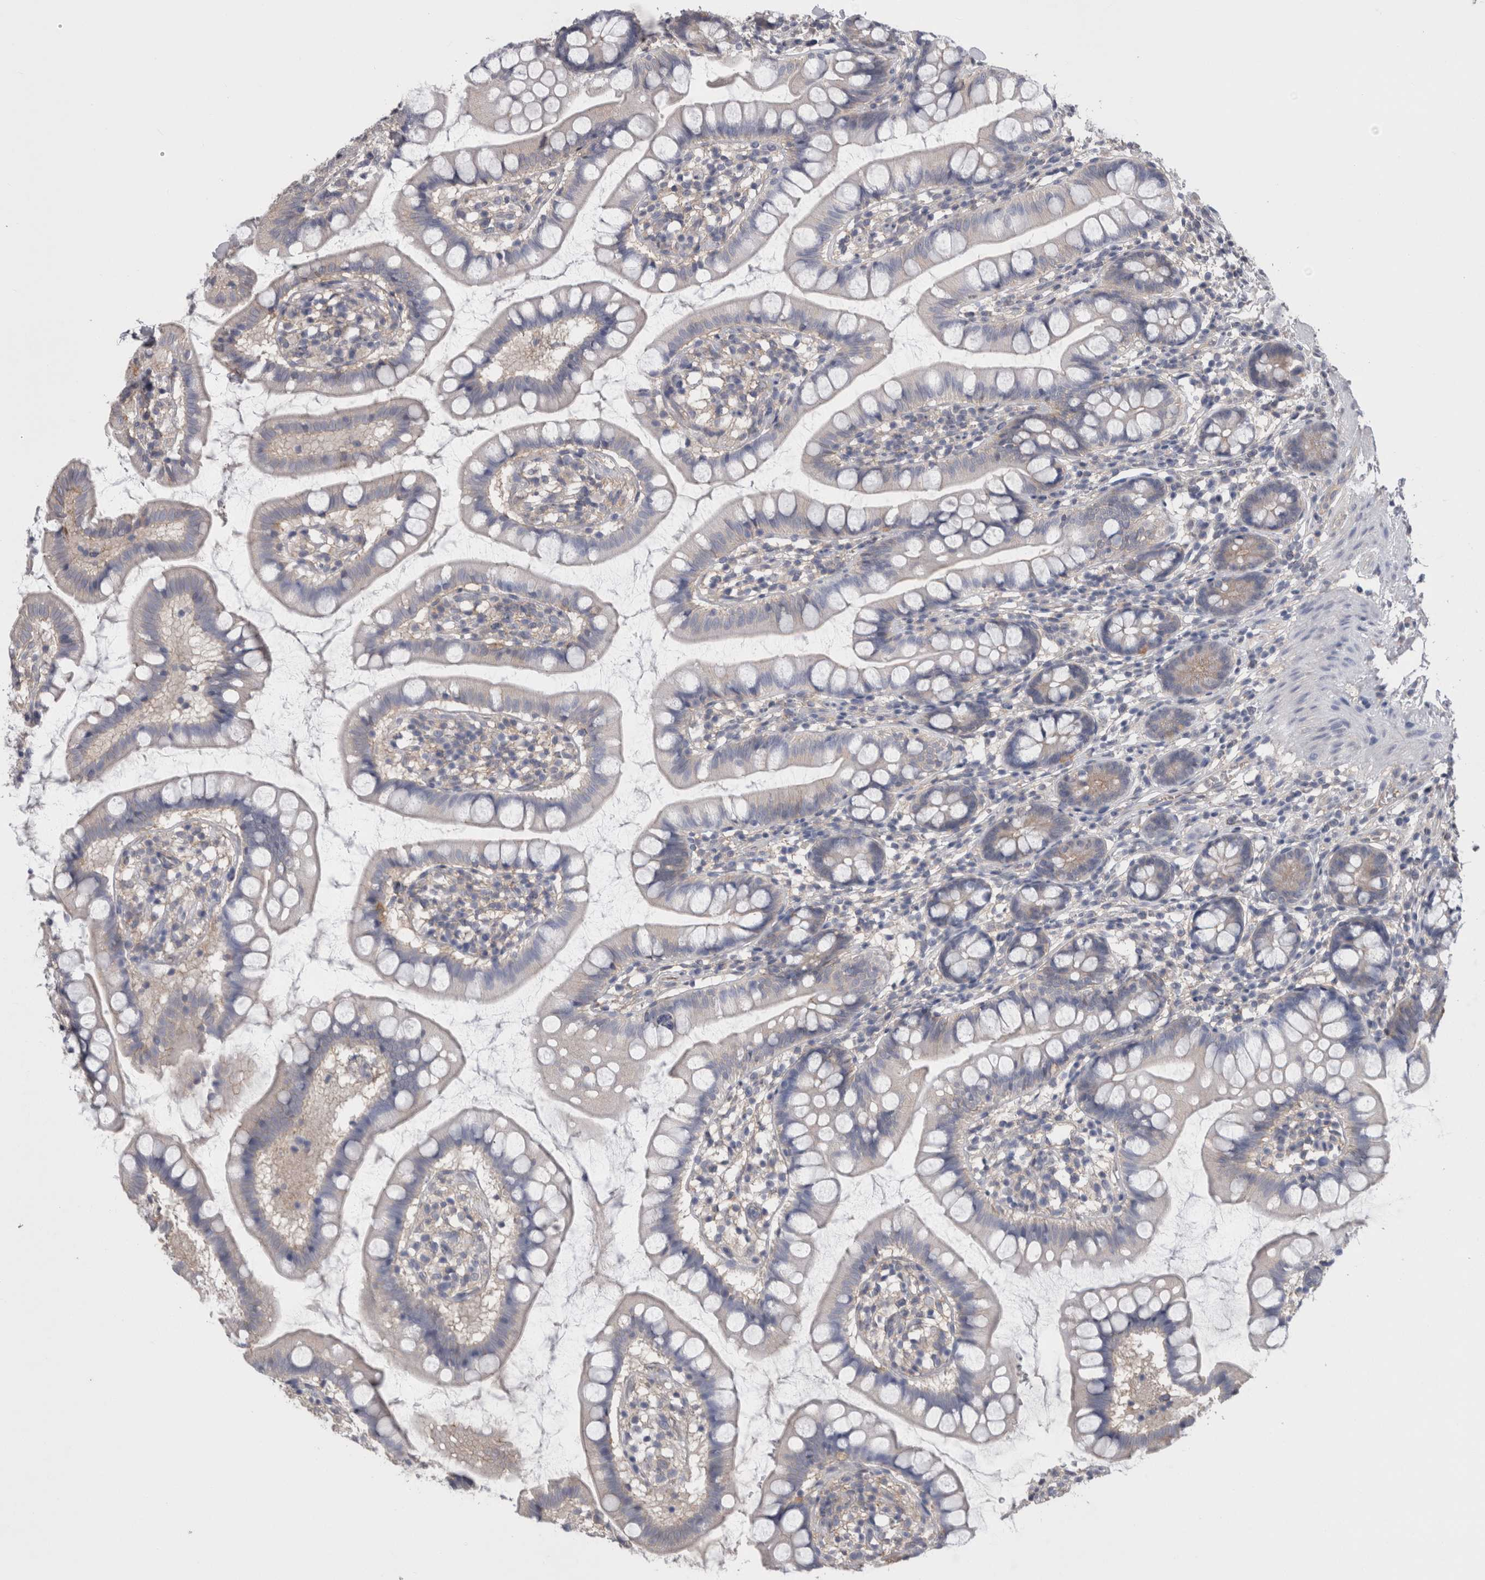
{"staining": {"intensity": "moderate", "quantity": "<25%", "location": "cytoplasmic/membranous"}, "tissue": "small intestine", "cell_type": "Glandular cells", "image_type": "normal", "snomed": [{"axis": "morphology", "description": "Normal tissue, NOS"}, {"axis": "topography", "description": "Small intestine"}], "caption": "Immunohistochemical staining of benign human small intestine shows <25% levels of moderate cytoplasmic/membranous protein staining in about <25% of glandular cells. Immunohistochemistry stains the protein in brown and the nuclei are stained blue.", "gene": "NECTIN2", "patient": {"sex": "female", "age": 84}}